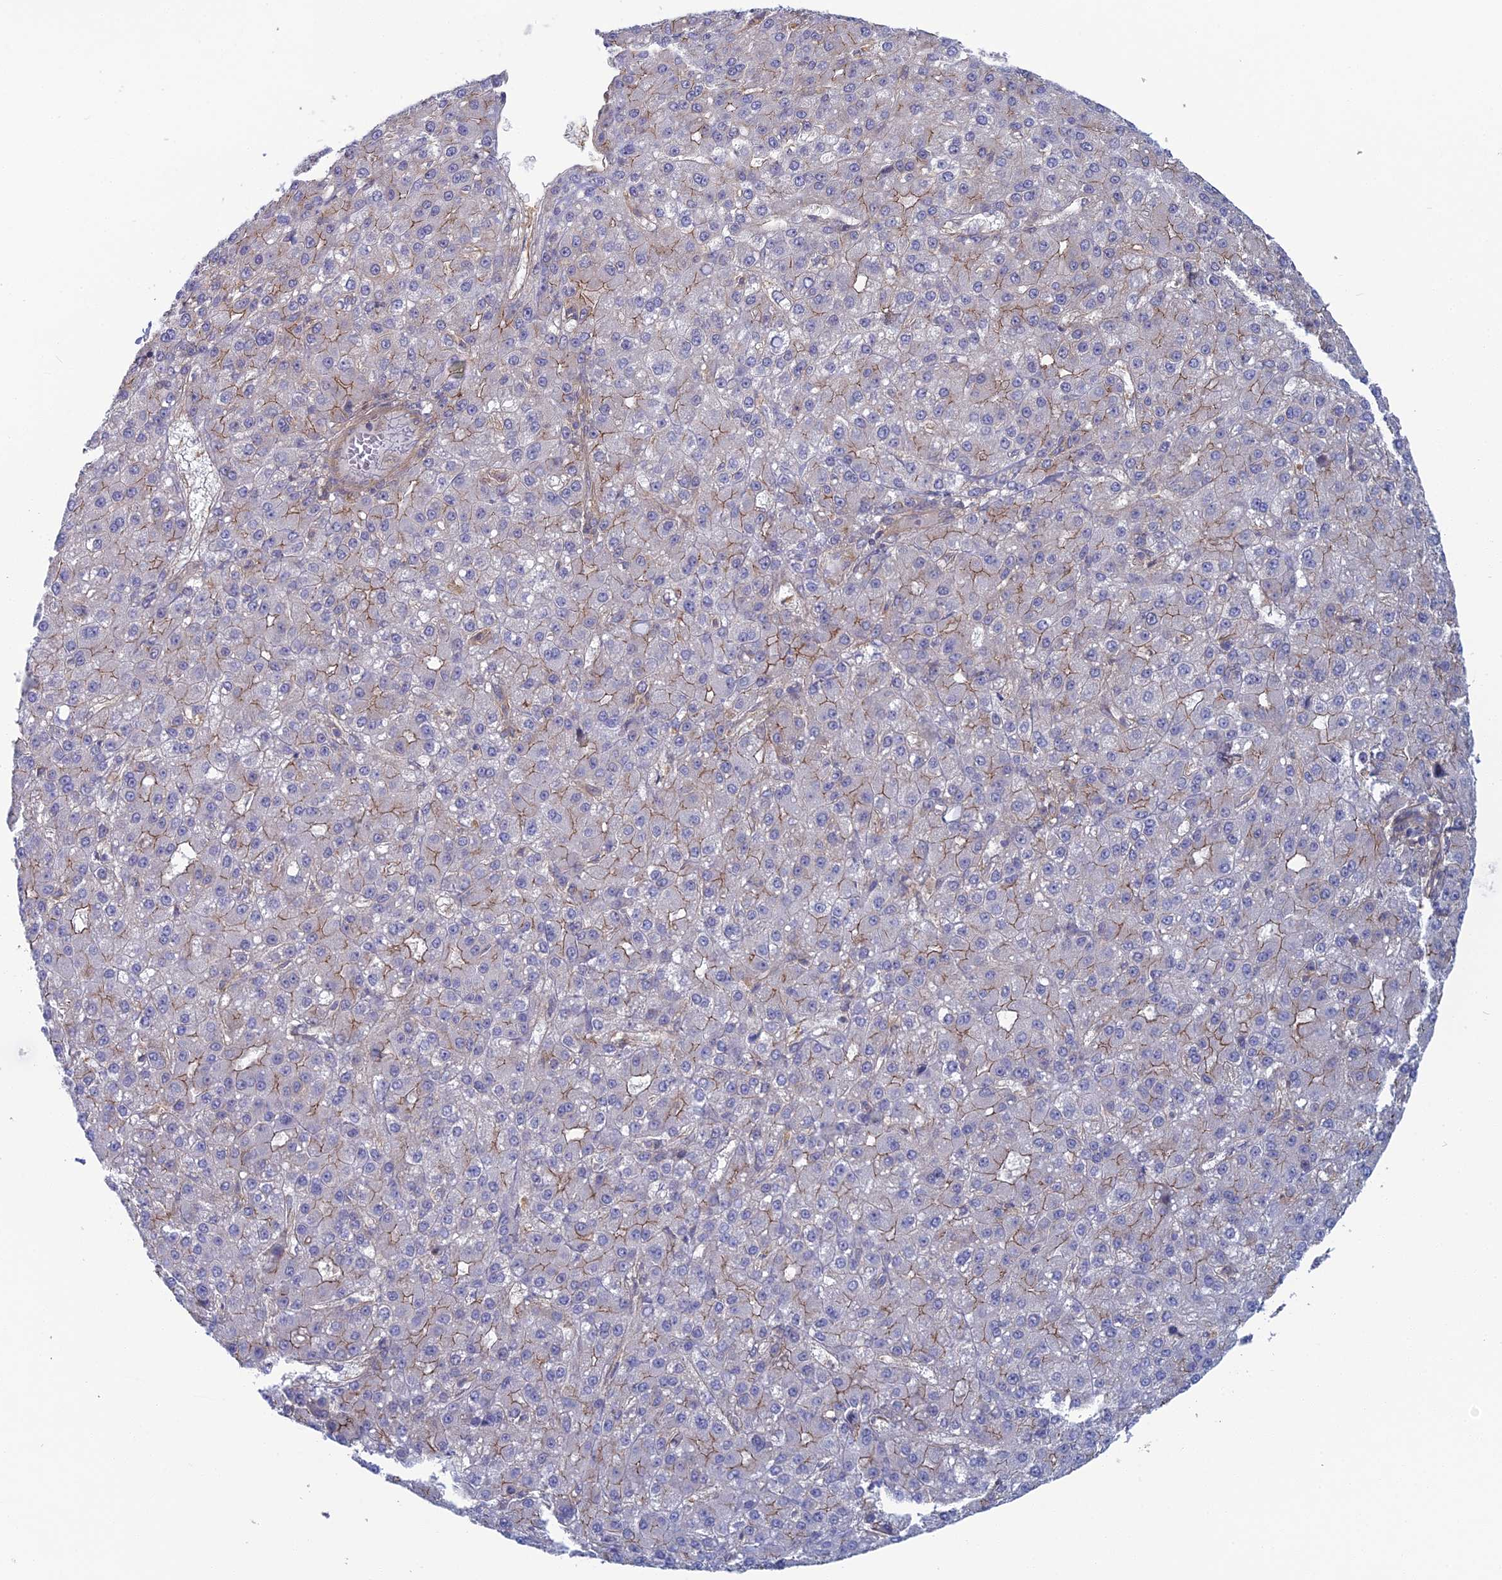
{"staining": {"intensity": "moderate", "quantity": "<25%", "location": "cytoplasmic/membranous"}, "tissue": "liver cancer", "cell_type": "Tumor cells", "image_type": "cancer", "snomed": [{"axis": "morphology", "description": "Carcinoma, Hepatocellular, NOS"}, {"axis": "topography", "description": "Liver"}], "caption": "Hepatocellular carcinoma (liver) stained with immunohistochemistry exhibits moderate cytoplasmic/membranous expression in about <25% of tumor cells. The staining was performed using DAB to visualize the protein expression in brown, while the nuclei were stained in blue with hematoxylin (Magnification: 20x).", "gene": "ABHD1", "patient": {"sex": "male", "age": 67}}